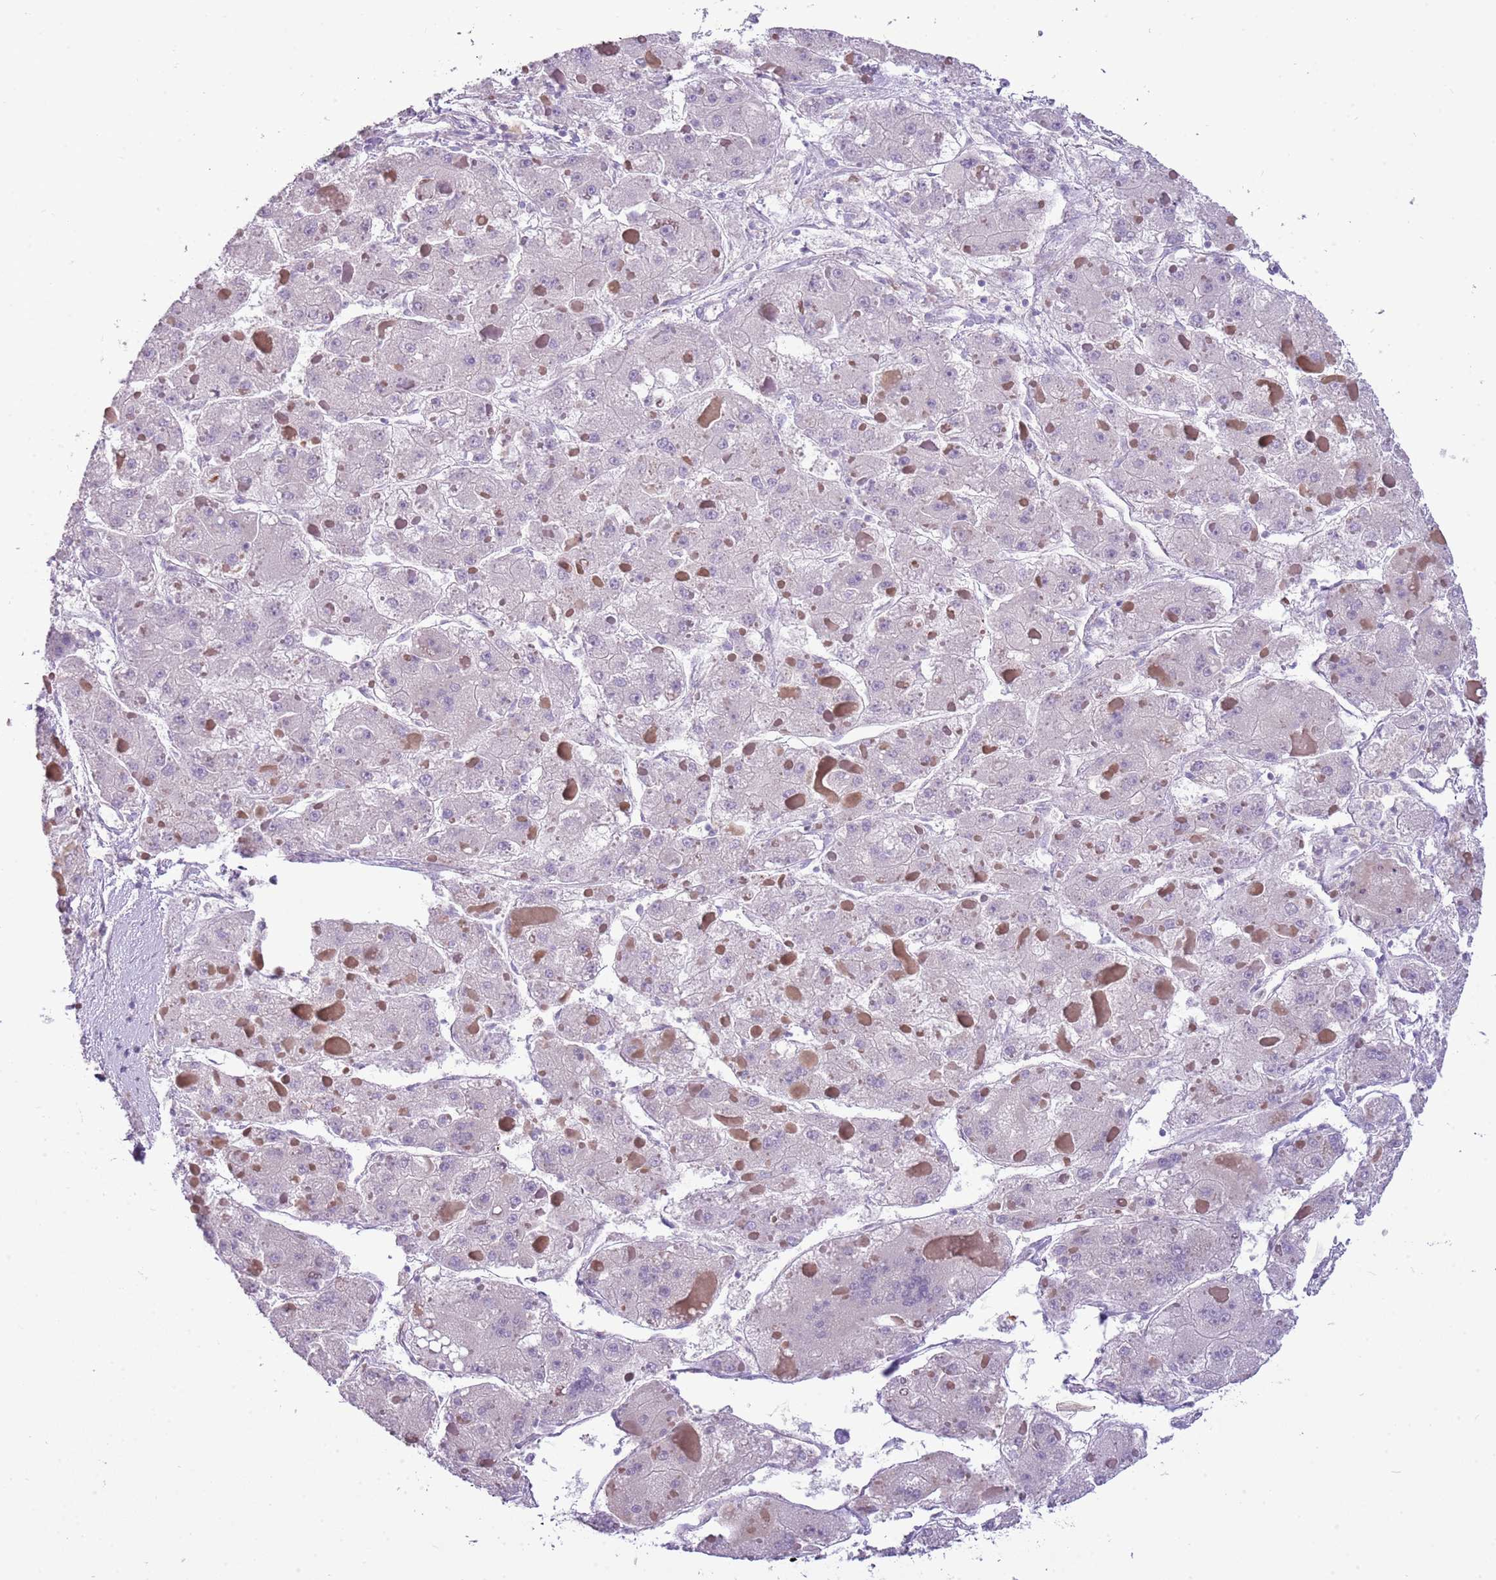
{"staining": {"intensity": "negative", "quantity": "none", "location": "none"}, "tissue": "liver cancer", "cell_type": "Tumor cells", "image_type": "cancer", "snomed": [{"axis": "morphology", "description": "Carcinoma, Hepatocellular, NOS"}, {"axis": "topography", "description": "Liver"}], "caption": "A micrograph of hepatocellular carcinoma (liver) stained for a protein exhibits no brown staining in tumor cells.", "gene": "SCAMP5", "patient": {"sex": "female", "age": 73}}